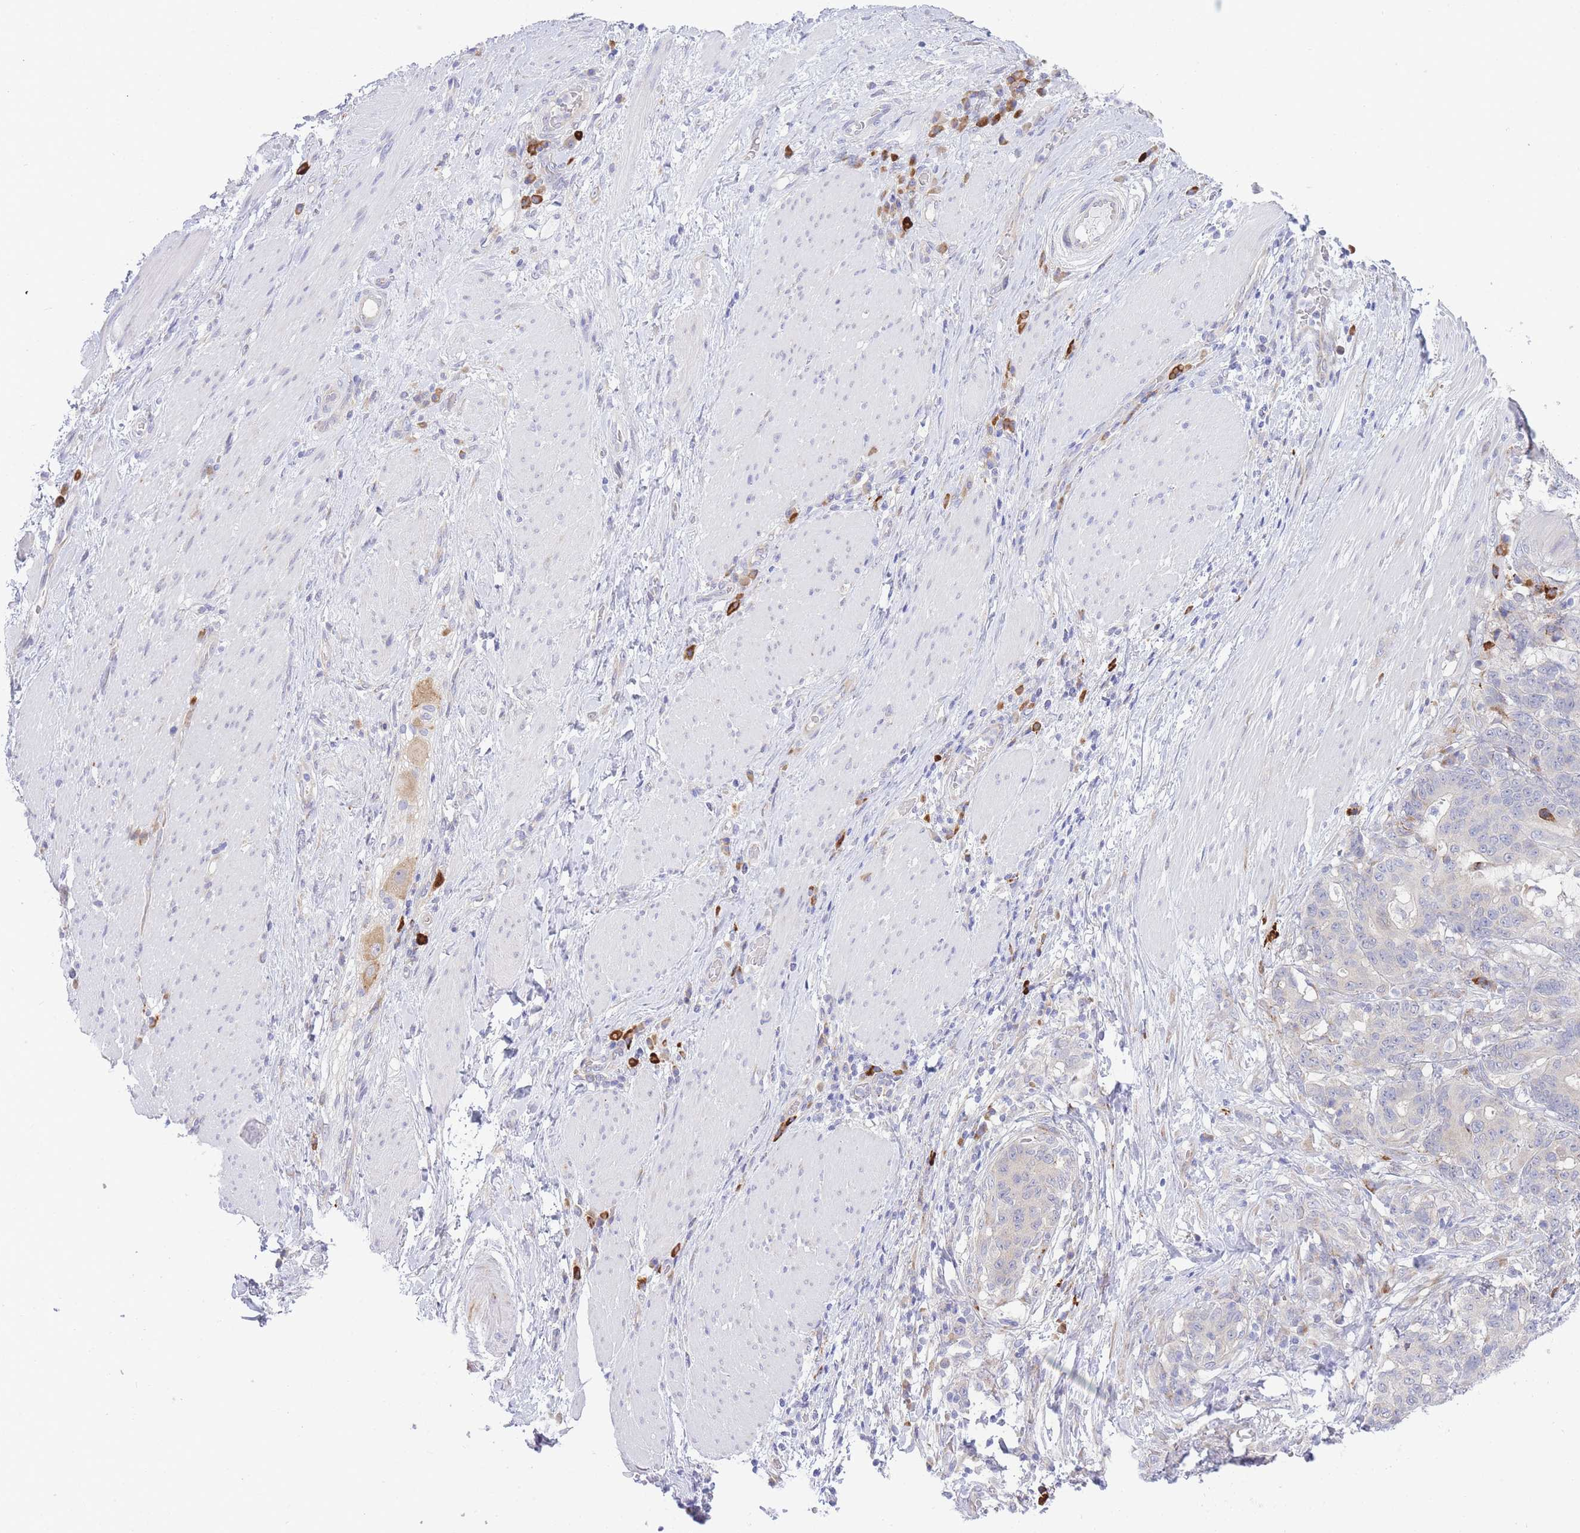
{"staining": {"intensity": "negative", "quantity": "none", "location": "none"}, "tissue": "stomach cancer", "cell_type": "Tumor cells", "image_type": "cancer", "snomed": [{"axis": "morphology", "description": "Normal tissue, NOS"}, {"axis": "morphology", "description": "Adenocarcinoma, NOS"}, {"axis": "topography", "description": "Stomach"}], "caption": "The micrograph demonstrates no staining of tumor cells in adenocarcinoma (stomach).", "gene": "ZNF510", "patient": {"sex": "female", "age": 64}}